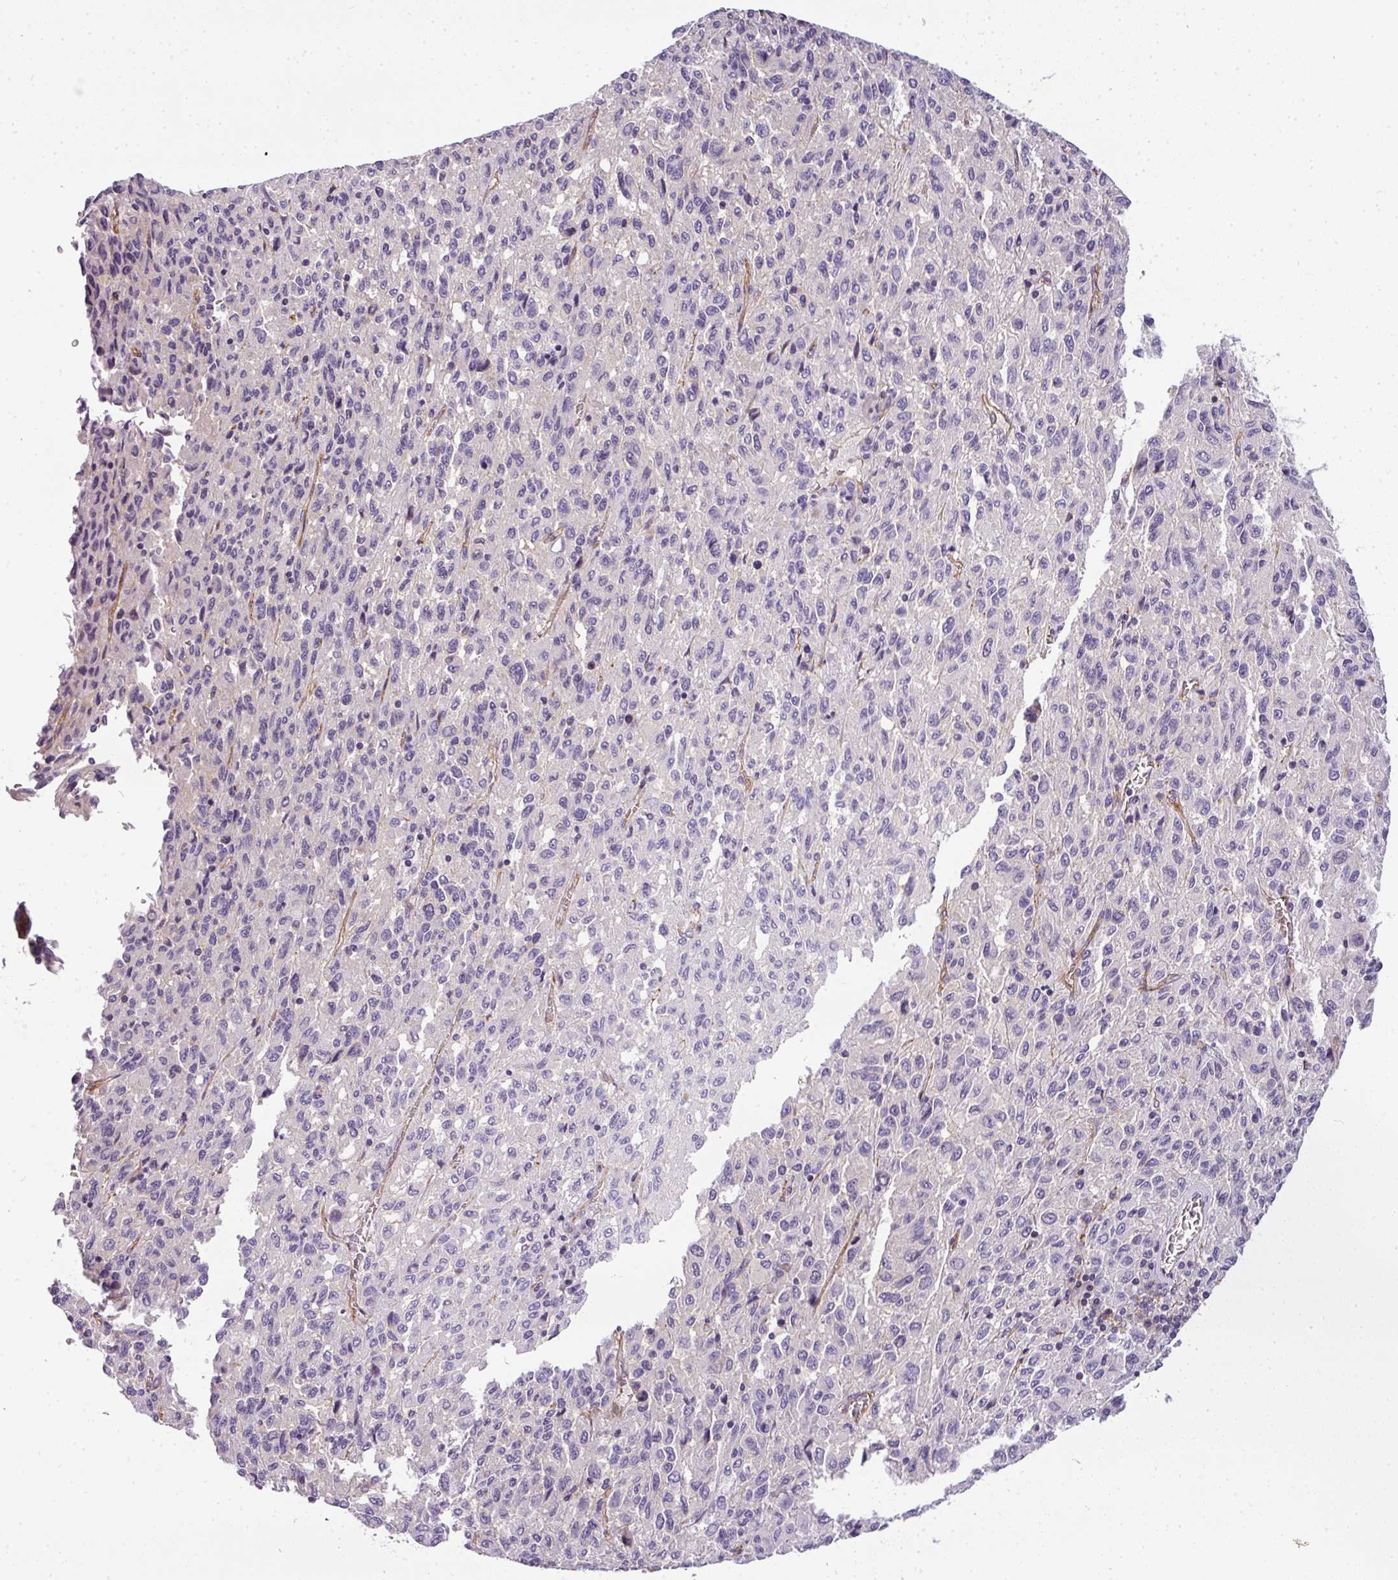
{"staining": {"intensity": "negative", "quantity": "none", "location": "none"}, "tissue": "melanoma", "cell_type": "Tumor cells", "image_type": "cancer", "snomed": [{"axis": "morphology", "description": "Malignant melanoma, Metastatic site"}, {"axis": "topography", "description": "Lung"}], "caption": "DAB immunohistochemical staining of melanoma shows no significant expression in tumor cells.", "gene": "OR11H4", "patient": {"sex": "male", "age": 64}}